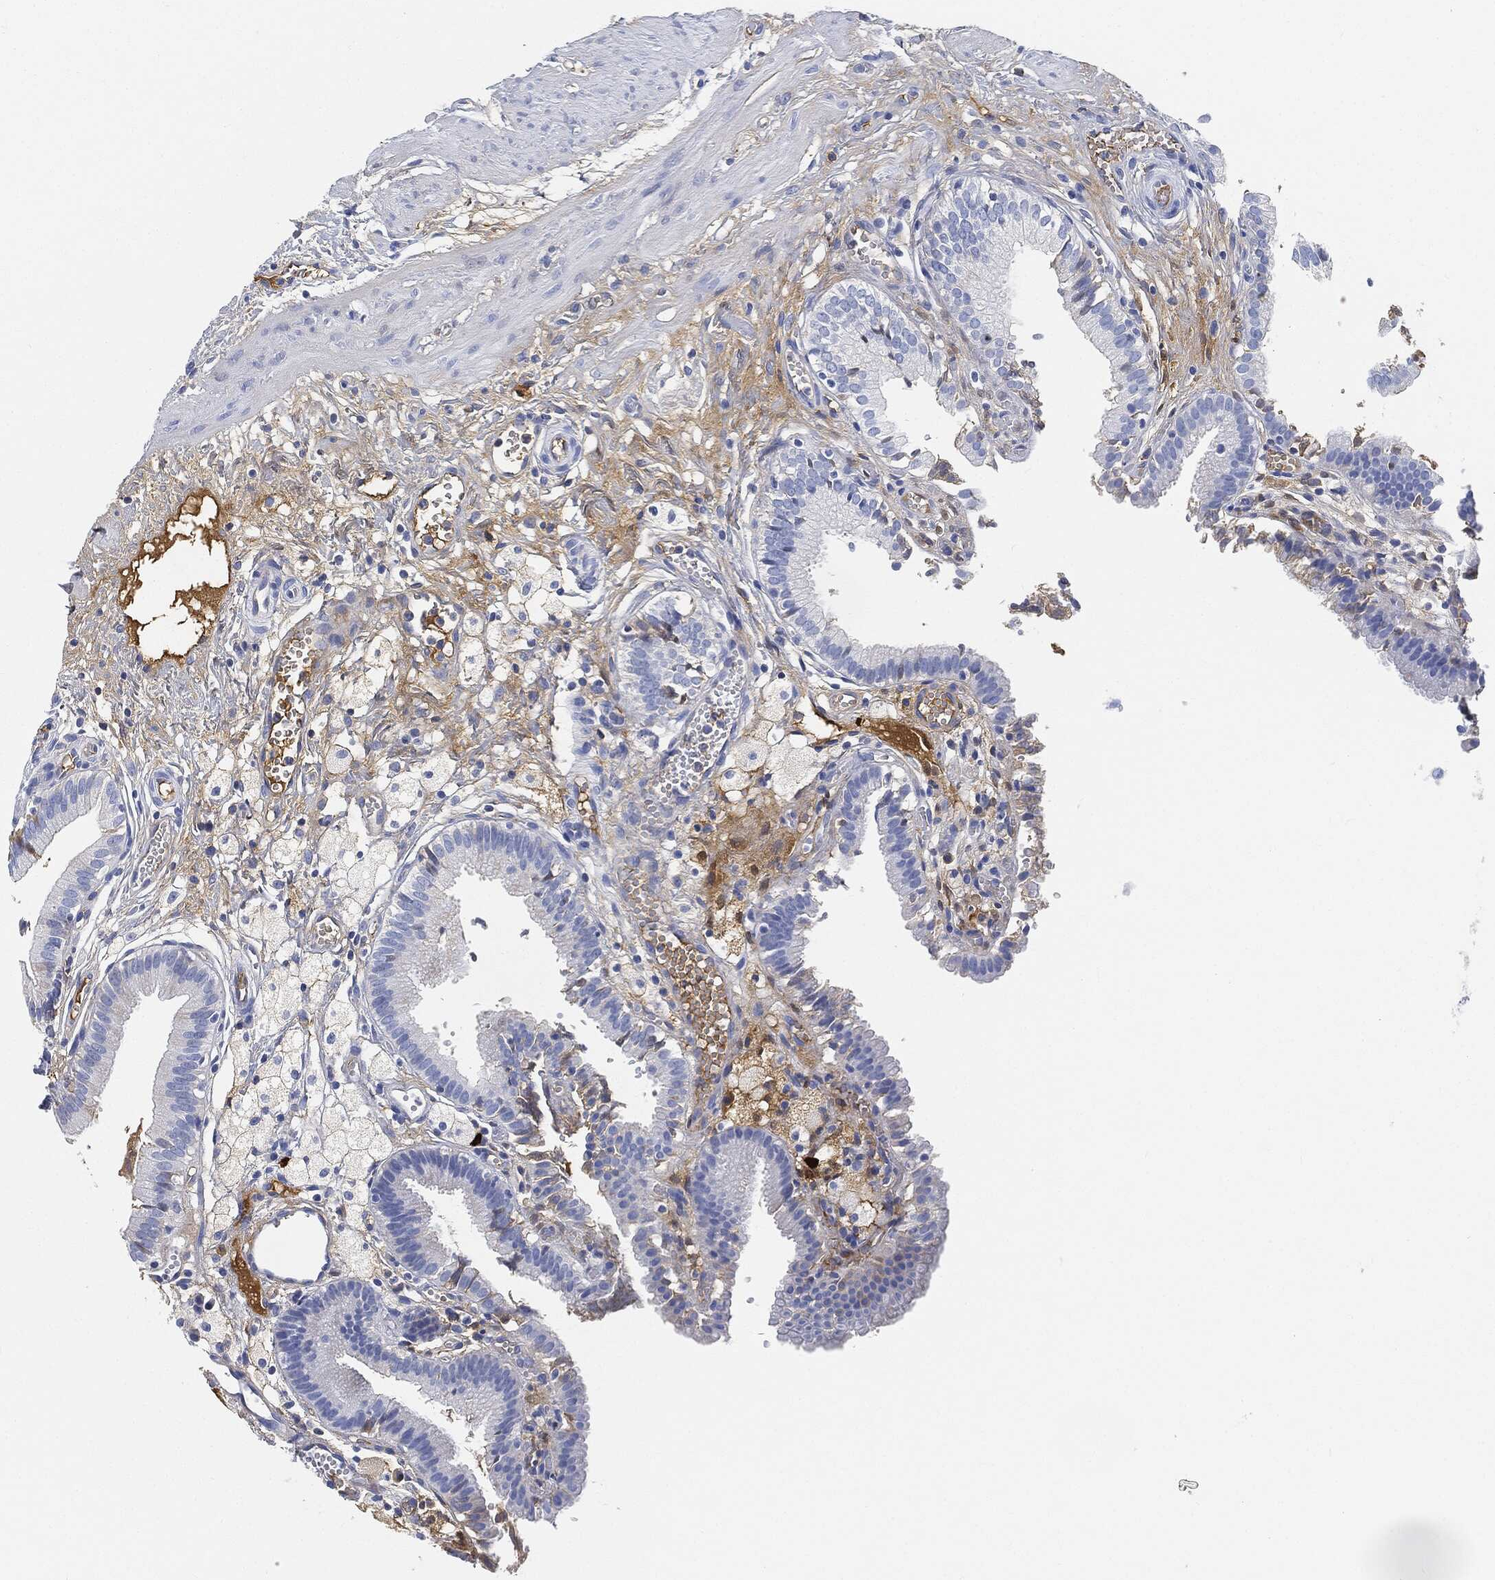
{"staining": {"intensity": "negative", "quantity": "none", "location": "none"}, "tissue": "gallbladder", "cell_type": "Glandular cells", "image_type": "normal", "snomed": [{"axis": "morphology", "description": "Normal tissue, NOS"}, {"axis": "topography", "description": "Gallbladder"}], "caption": "There is no significant staining in glandular cells of gallbladder. Nuclei are stained in blue.", "gene": "IGLV6", "patient": {"sex": "female", "age": 24}}